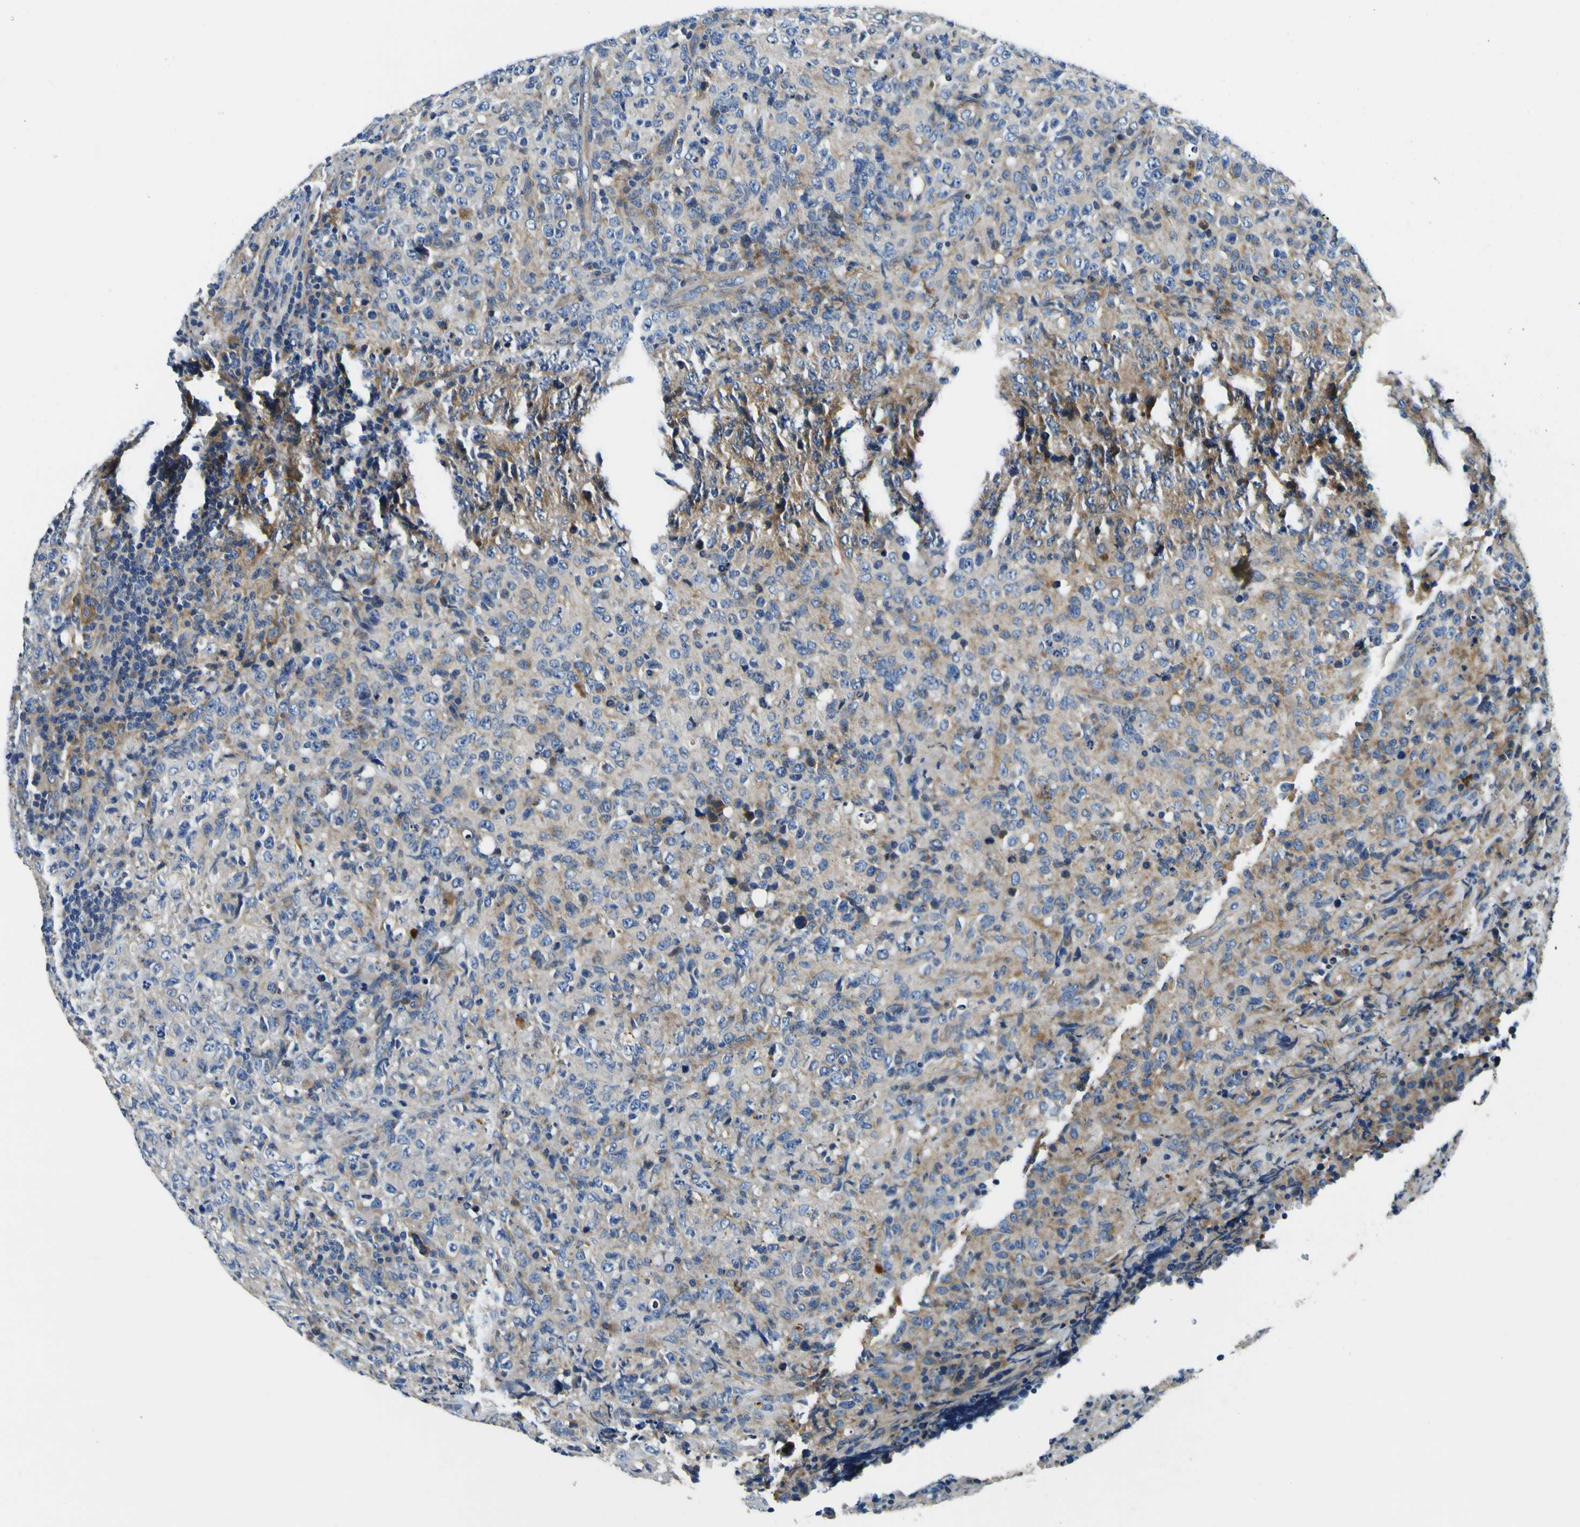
{"staining": {"intensity": "moderate", "quantity": "25%-75%", "location": "cytoplasmic/membranous"}, "tissue": "lymphoma", "cell_type": "Tumor cells", "image_type": "cancer", "snomed": [{"axis": "morphology", "description": "Malignant lymphoma, non-Hodgkin's type, High grade"}, {"axis": "topography", "description": "Tonsil"}], "caption": "Immunohistochemistry (IHC) staining of lymphoma, which displays medium levels of moderate cytoplasmic/membranous staining in approximately 25%-75% of tumor cells indicating moderate cytoplasmic/membranous protein expression. The staining was performed using DAB (3,3'-diaminobenzidine) (brown) for protein detection and nuclei were counterstained in hematoxylin (blue).", "gene": "CLSTN1", "patient": {"sex": "female", "age": 36}}